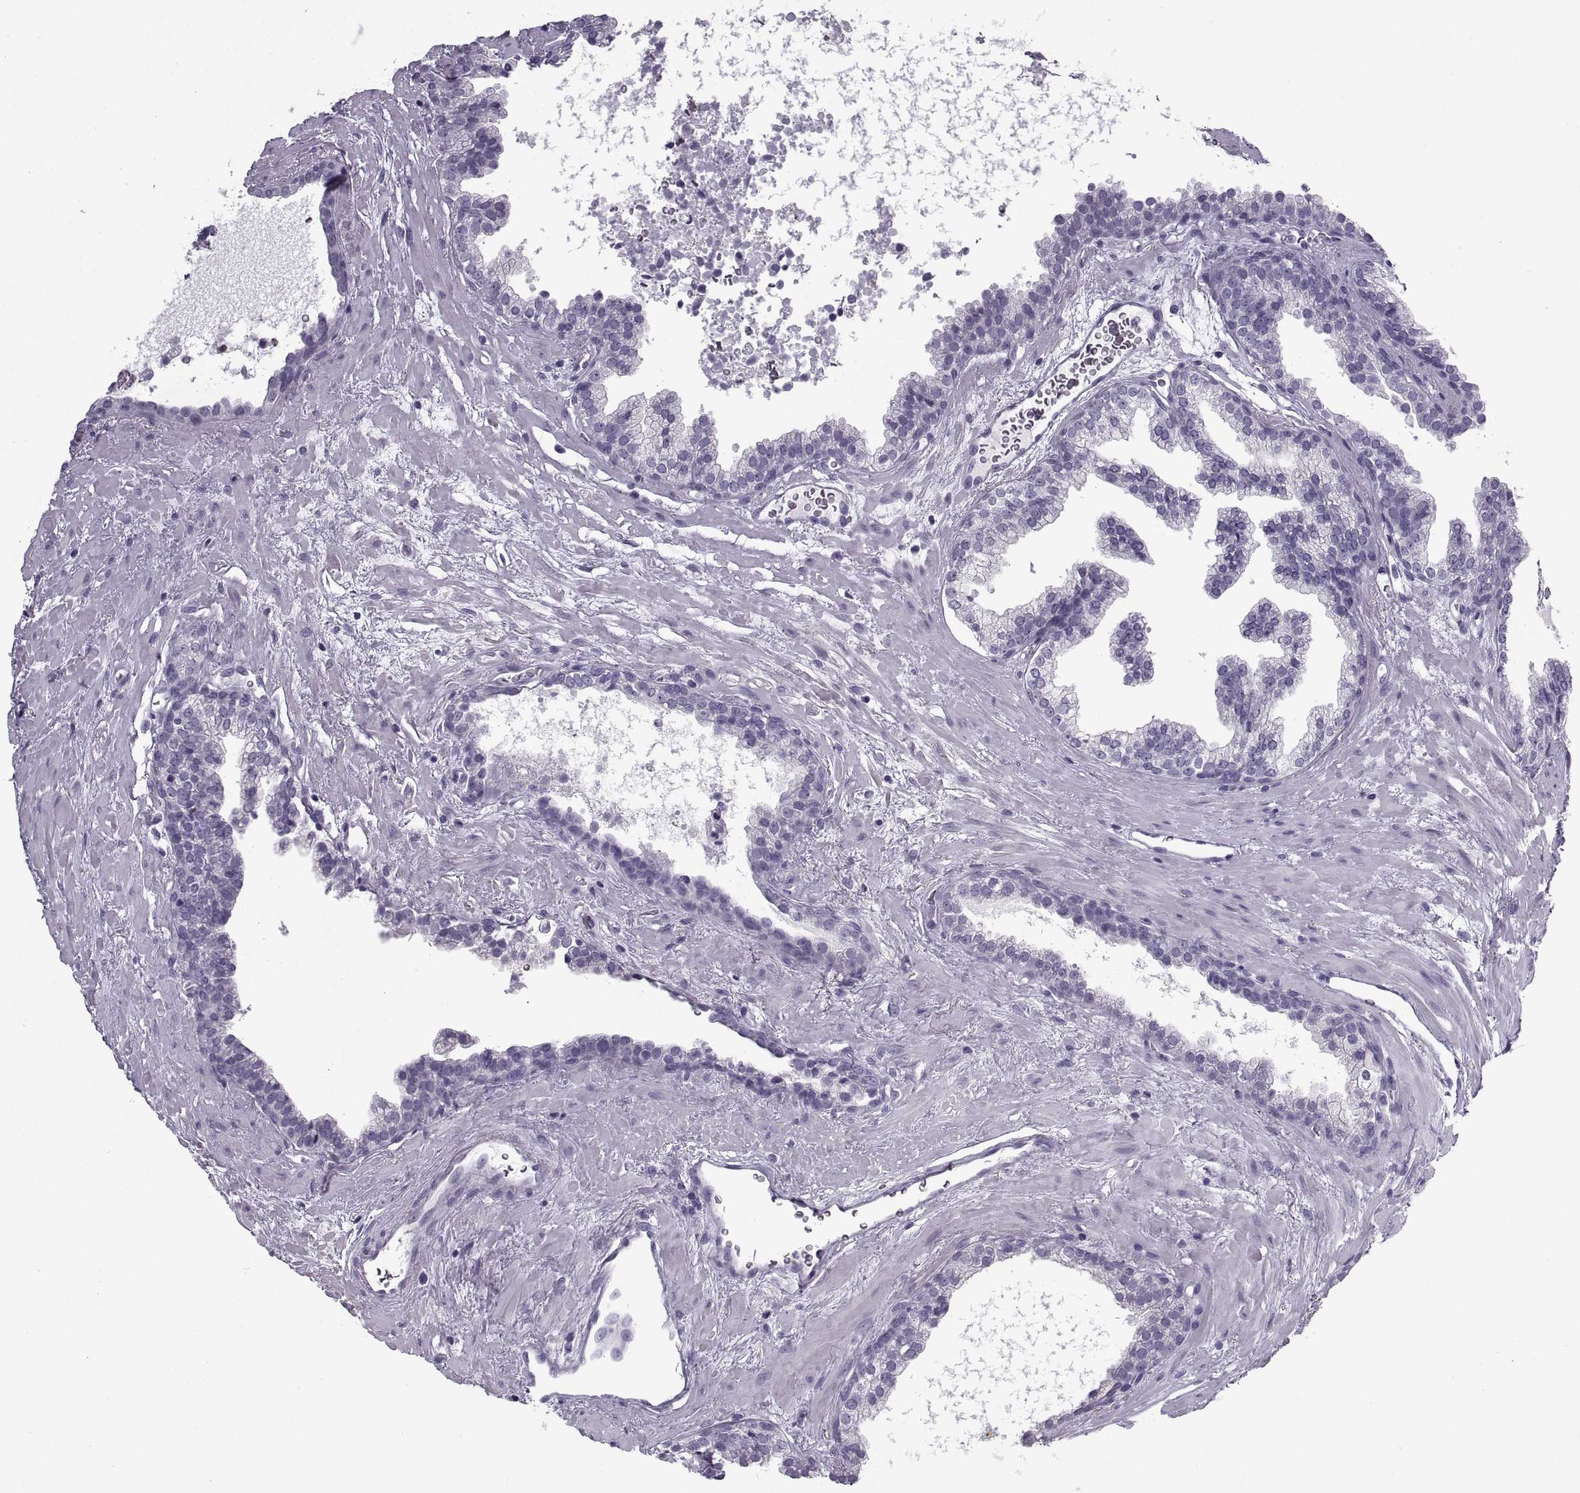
{"staining": {"intensity": "negative", "quantity": "none", "location": "none"}, "tissue": "prostate cancer", "cell_type": "Tumor cells", "image_type": "cancer", "snomed": [{"axis": "morphology", "description": "Adenocarcinoma, NOS"}, {"axis": "topography", "description": "Prostate"}], "caption": "Immunohistochemistry of human prostate adenocarcinoma shows no staining in tumor cells.", "gene": "RLBP1", "patient": {"sex": "male", "age": 66}}